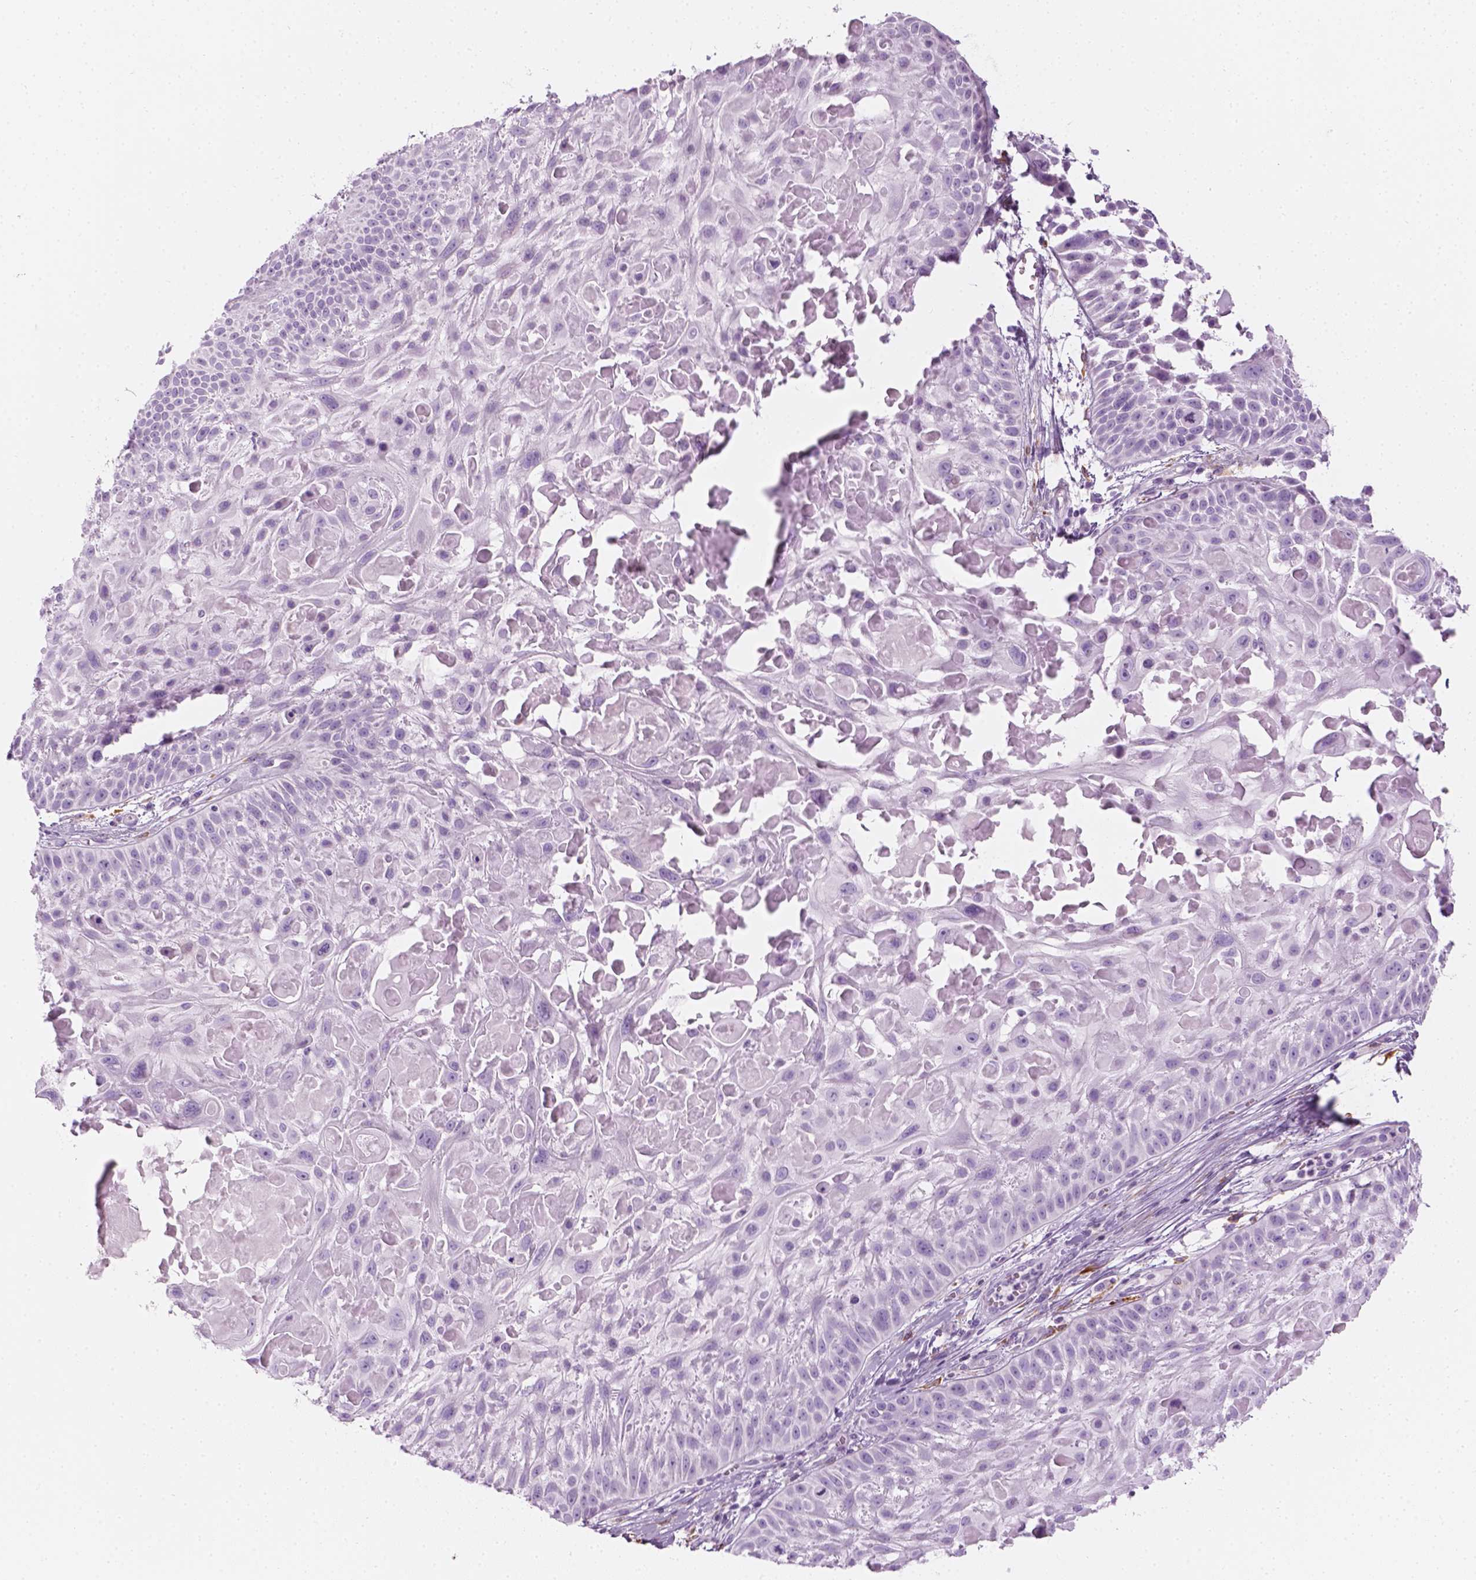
{"staining": {"intensity": "negative", "quantity": "none", "location": "none"}, "tissue": "skin cancer", "cell_type": "Tumor cells", "image_type": "cancer", "snomed": [{"axis": "morphology", "description": "Squamous cell carcinoma, NOS"}, {"axis": "topography", "description": "Skin"}, {"axis": "topography", "description": "Anal"}], "caption": "Tumor cells show no significant protein staining in skin squamous cell carcinoma.", "gene": "CES1", "patient": {"sex": "female", "age": 75}}